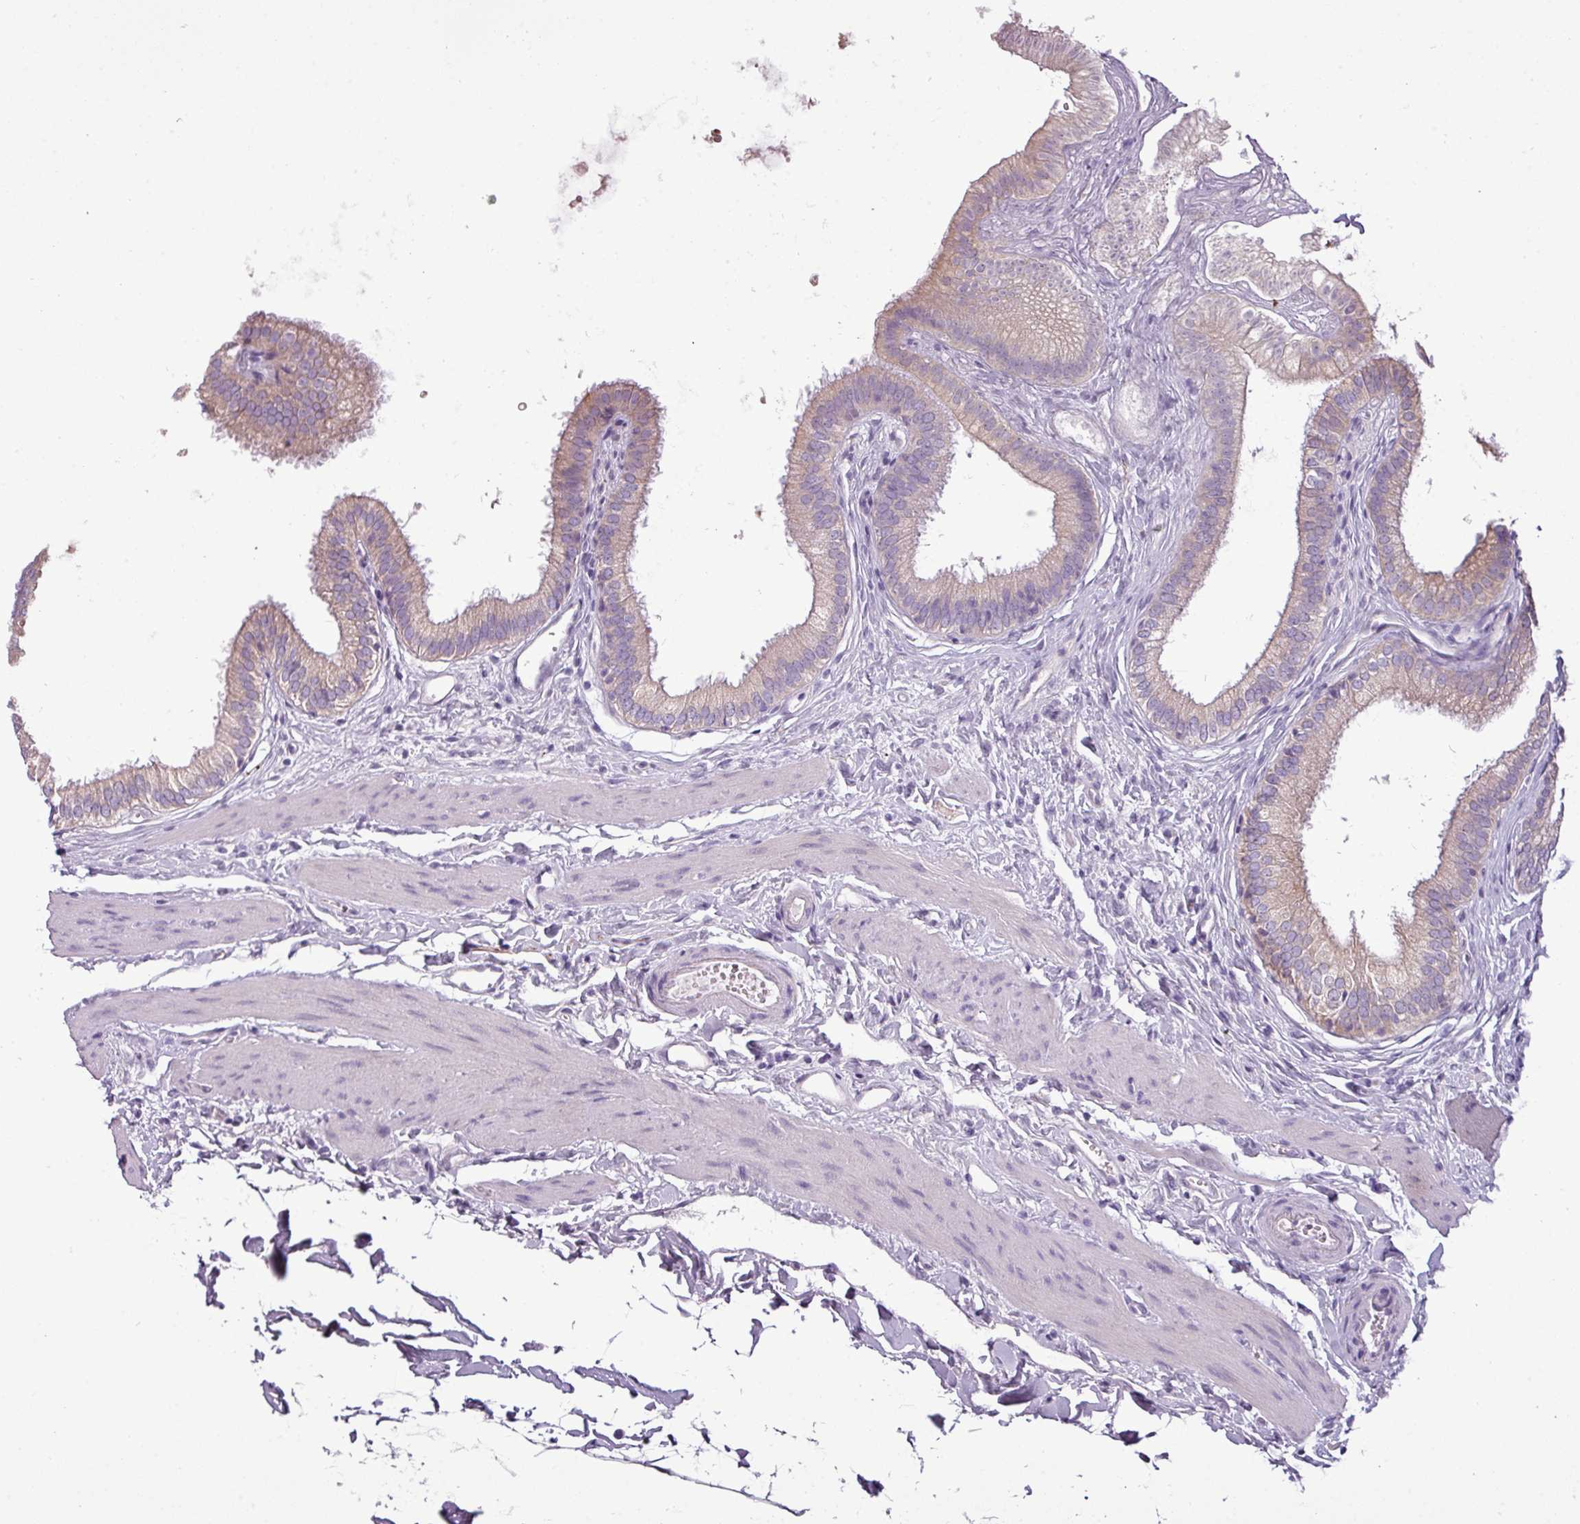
{"staining": {"intensity": "weak", "quantity": "<25%", "location": "cytoplasmic/membranous"}, "tissue": "gallbladder", "cell_type": "Glandular cells", "image_type": "normal", "snomed": [{"axis": "morphology", "description": "Normal tissue, NOS"}, {"axis": "topography", "description": "Gallbladder"}], "caption": "The micrograph demonstrates no staining of glandular cells in unremarkable gallbladder.", "gene": "DNAAF9", "patient": {"sex": "female", "age": 54}}